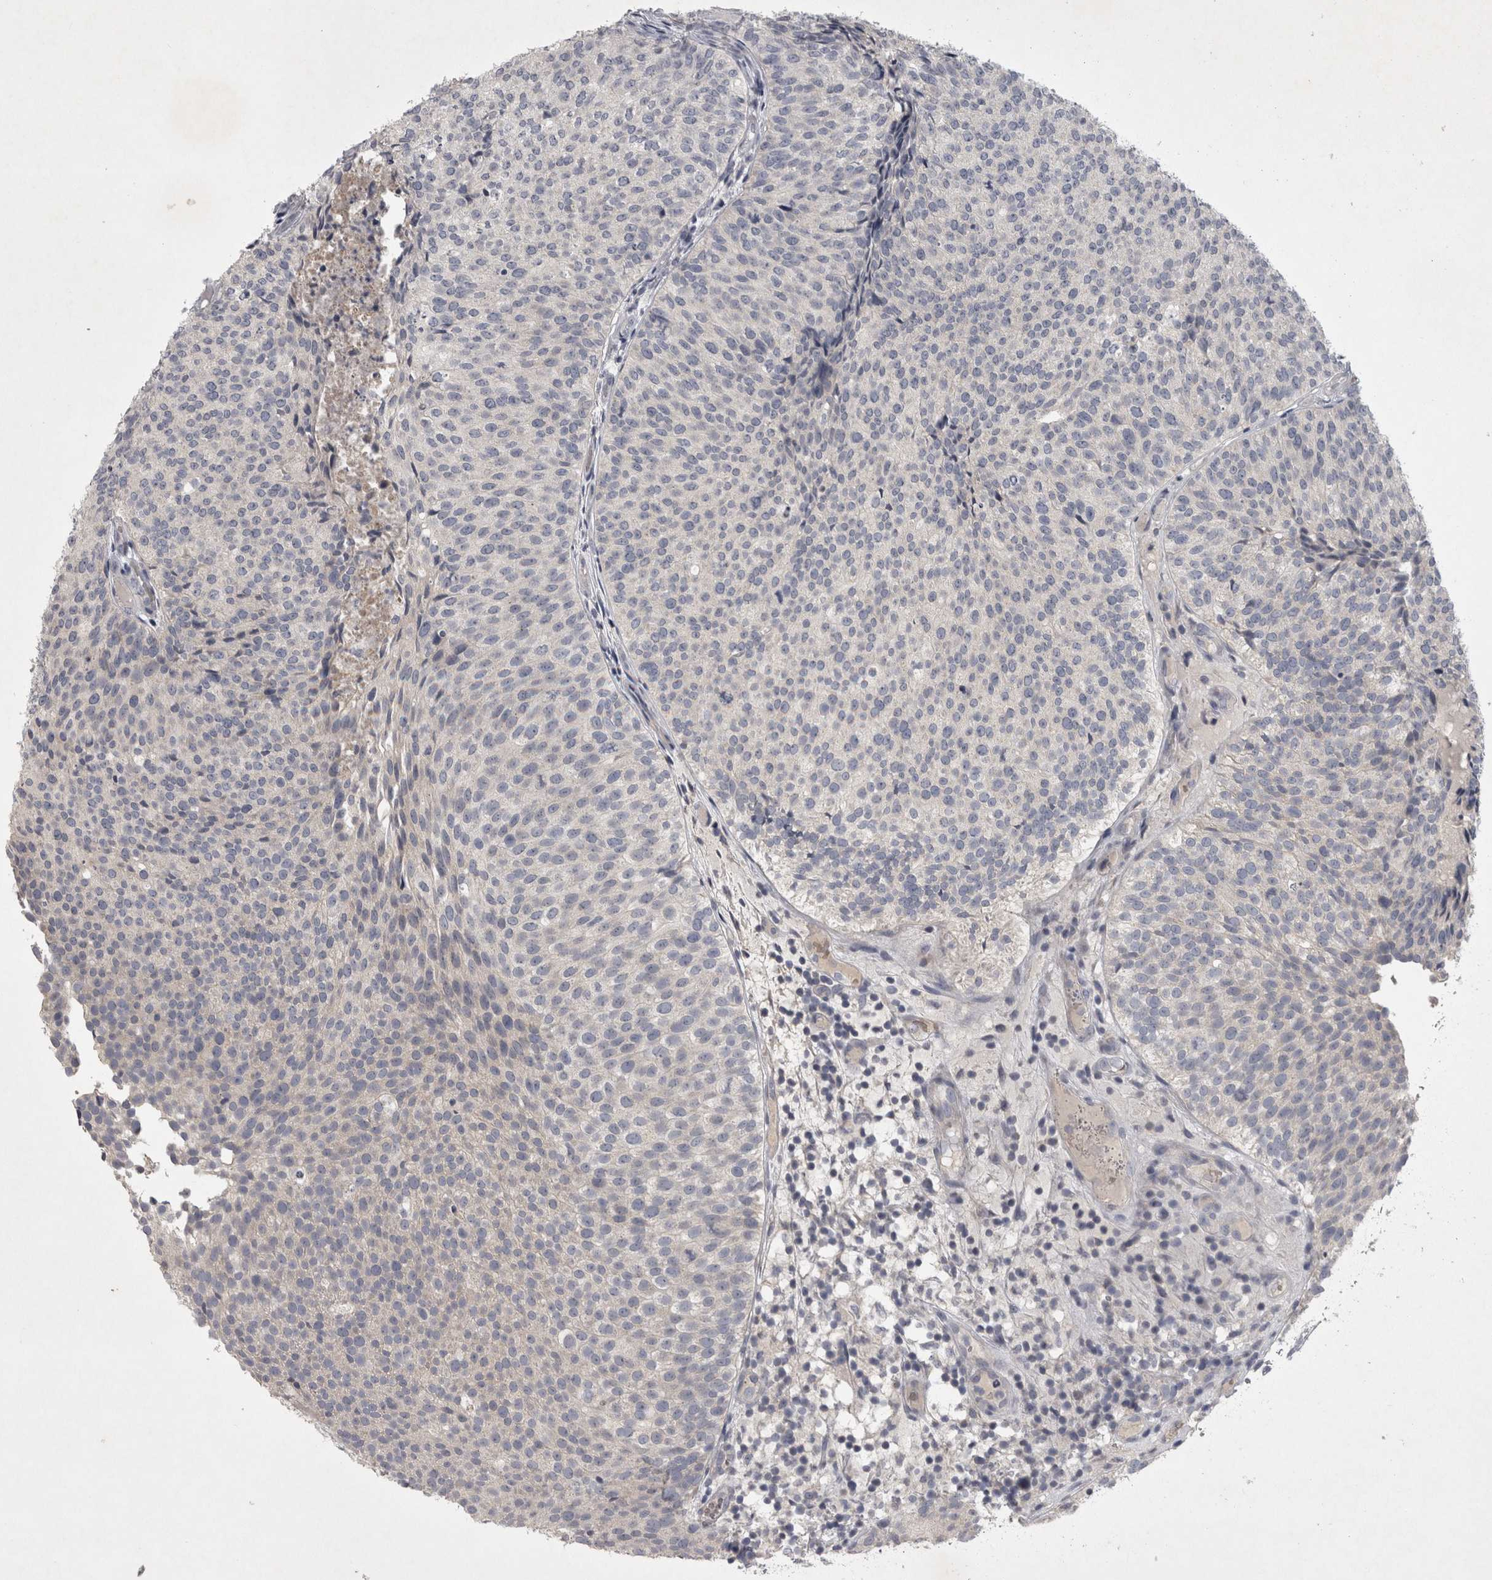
{"staining": {"intensity": "negative", "quantity": "none", "location": "none"}, "tissue": "urothelial cancer", "cell_type": "Tumor cells", "image_type": "cancer", "snomed": [{"axis": "morphology", "description": "Urothelial carcinoma, Low grade"}, {"axis": "topography", "description": "Urinary bladder"}], "caption": "A micrograph of human low-grade urothelial carcinoma is negative for staining in tumor cells.", "gene": "ENPP7", "patient": {"sex": "male", "age": 86}}